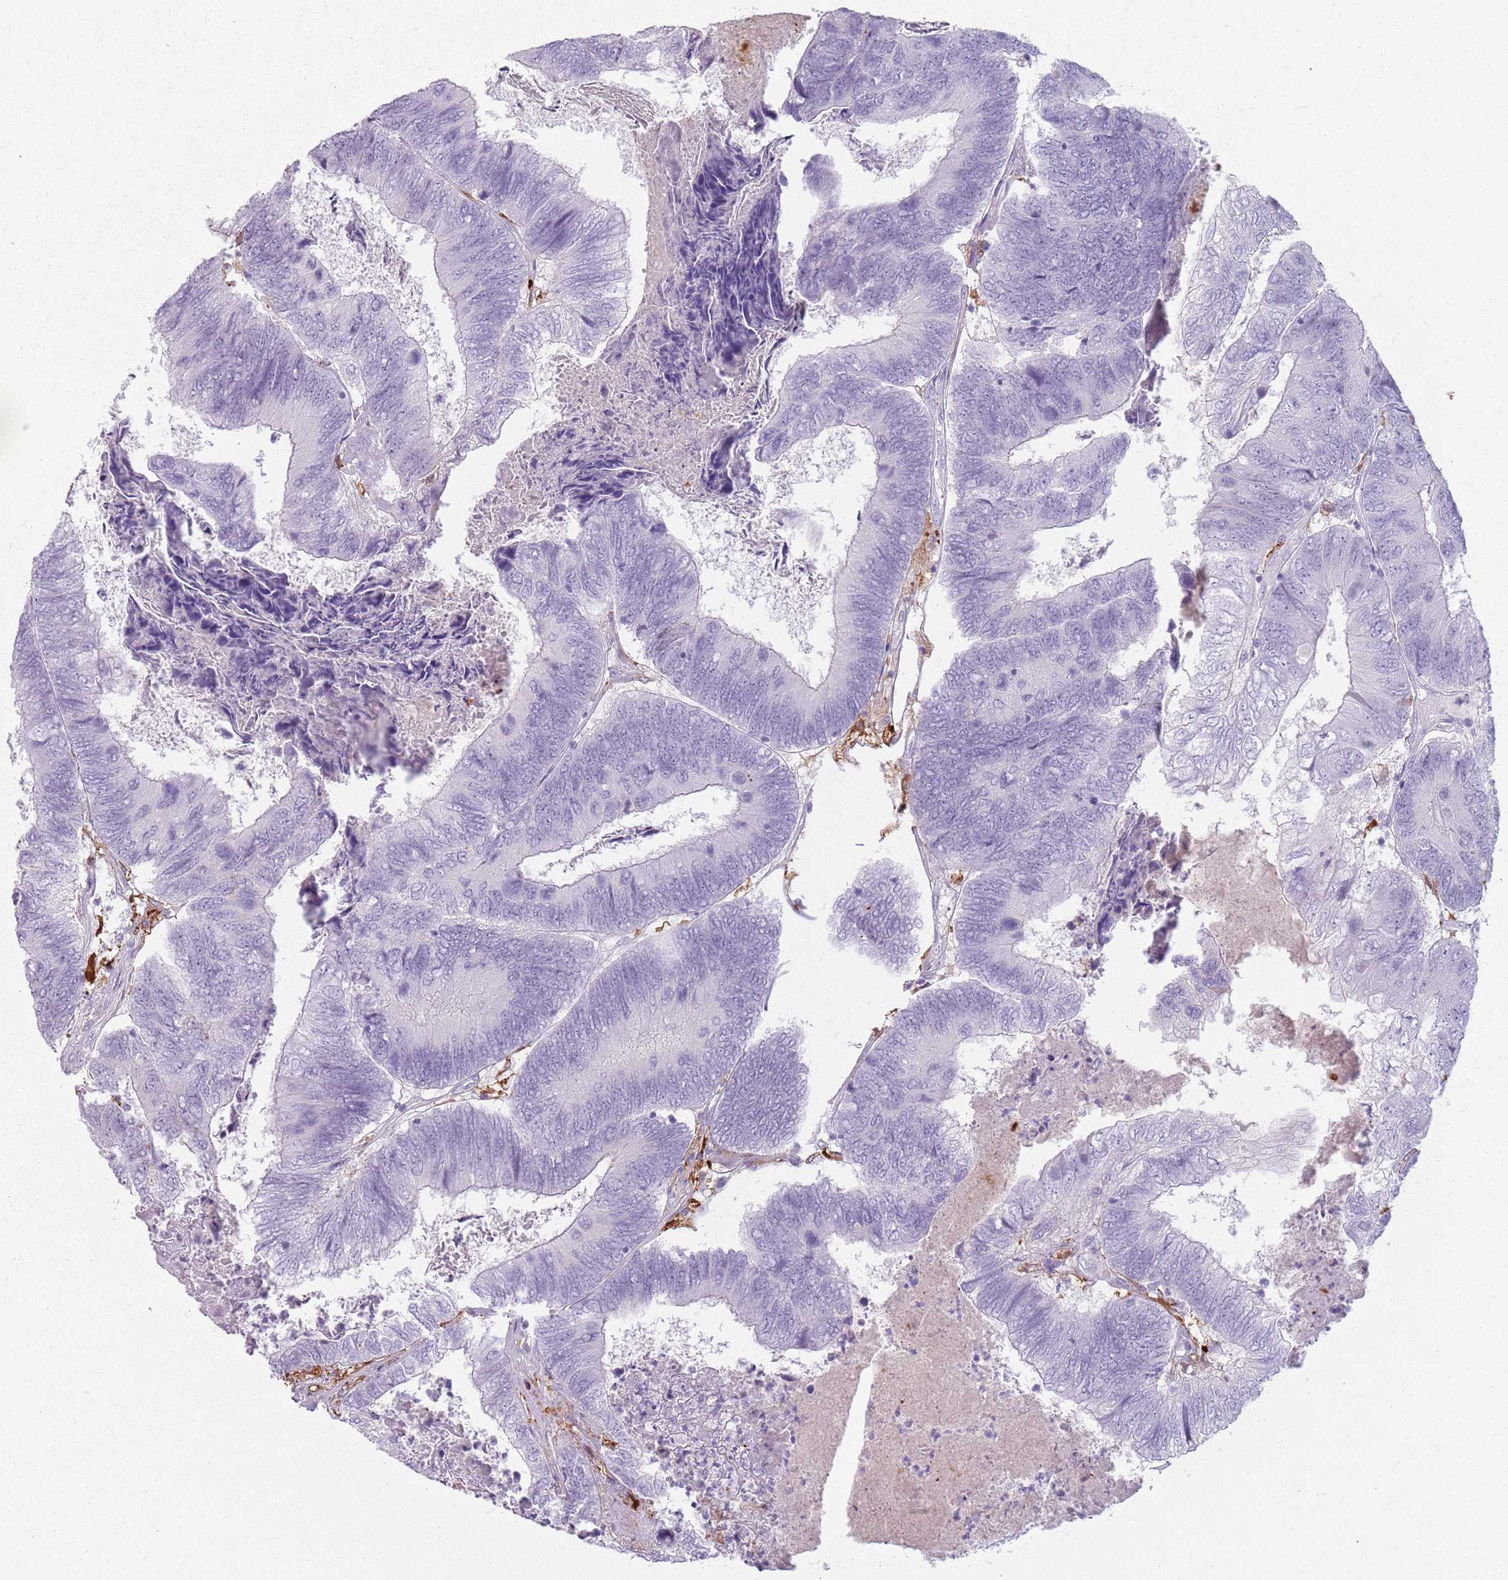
{"staining": {"intensity": "negative", "quantity": "none", "location": "none"}, "tissue": "colorectal cancer", "cell_type": "Tumor cells", "image_type": "cancer", "snomed": [{"axis": "morphology", "description": "Adenocarcinoma, NOS"}, {"axis": "topography", "description": "Colon"}], "caption": "Image shows no significant protein positivity in tumor cells of adenocarcinoma (colorectal).", "gene": "GDPGP1", "patient": {"sex": "female", "age": 67}}